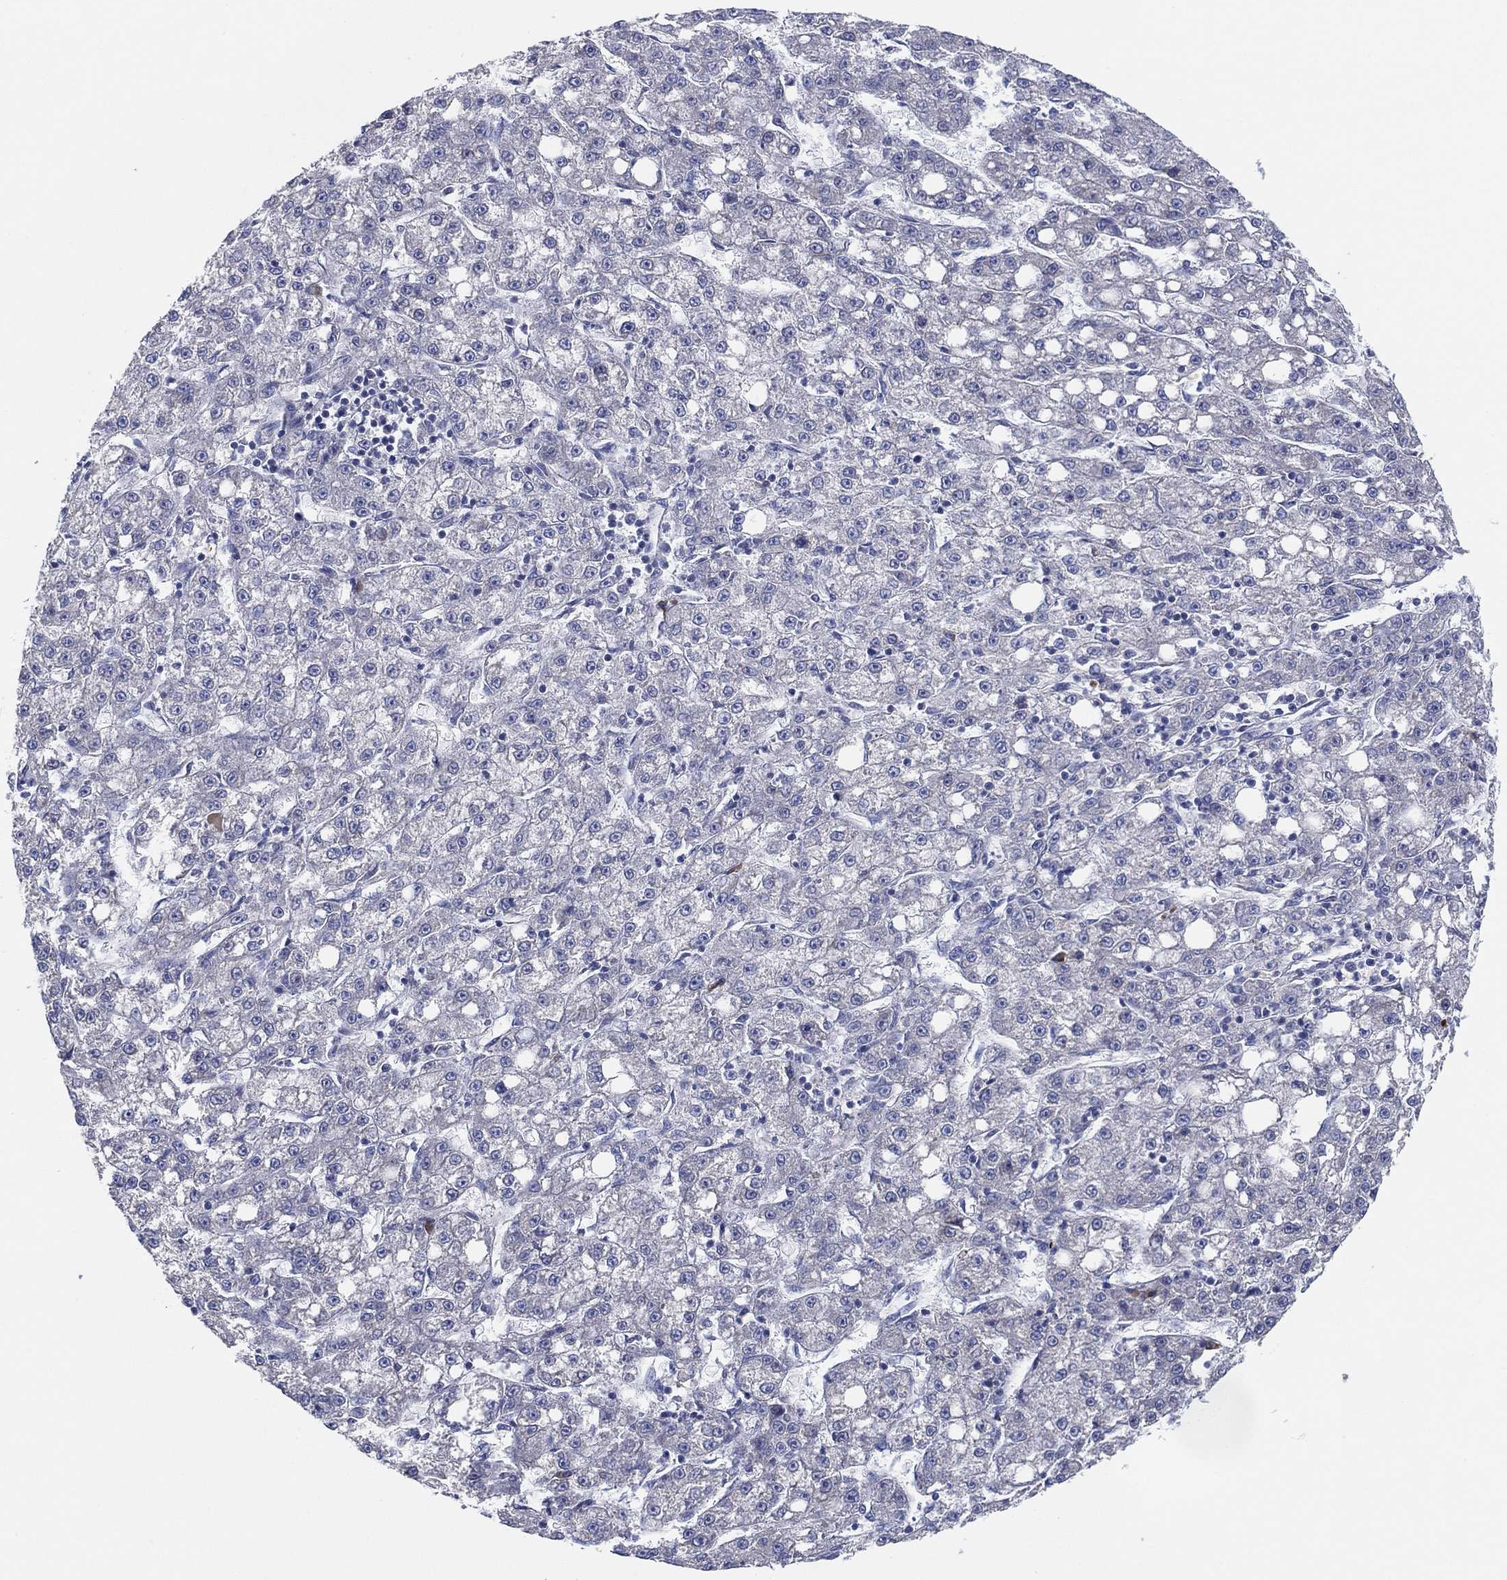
{"staining": {"intensity": "negative", "quantity": "none", "location": "none"}, "tissue": "liver cancer", "cell_type": "Tumor cells", "image_type": "cancer", "snomed": [{"axis": "morphology", "description": "Carcinoma, Hepatocellular, NOS"}, {"axis": "topography", "description": "Liver"}], "caption": "Protein analysis of hepatocellular carcinoma (liver) demonstrates no significant expression in tumor cells.", "gene": "TMEM40", "patient": {"sex": "female", "age": 65}}